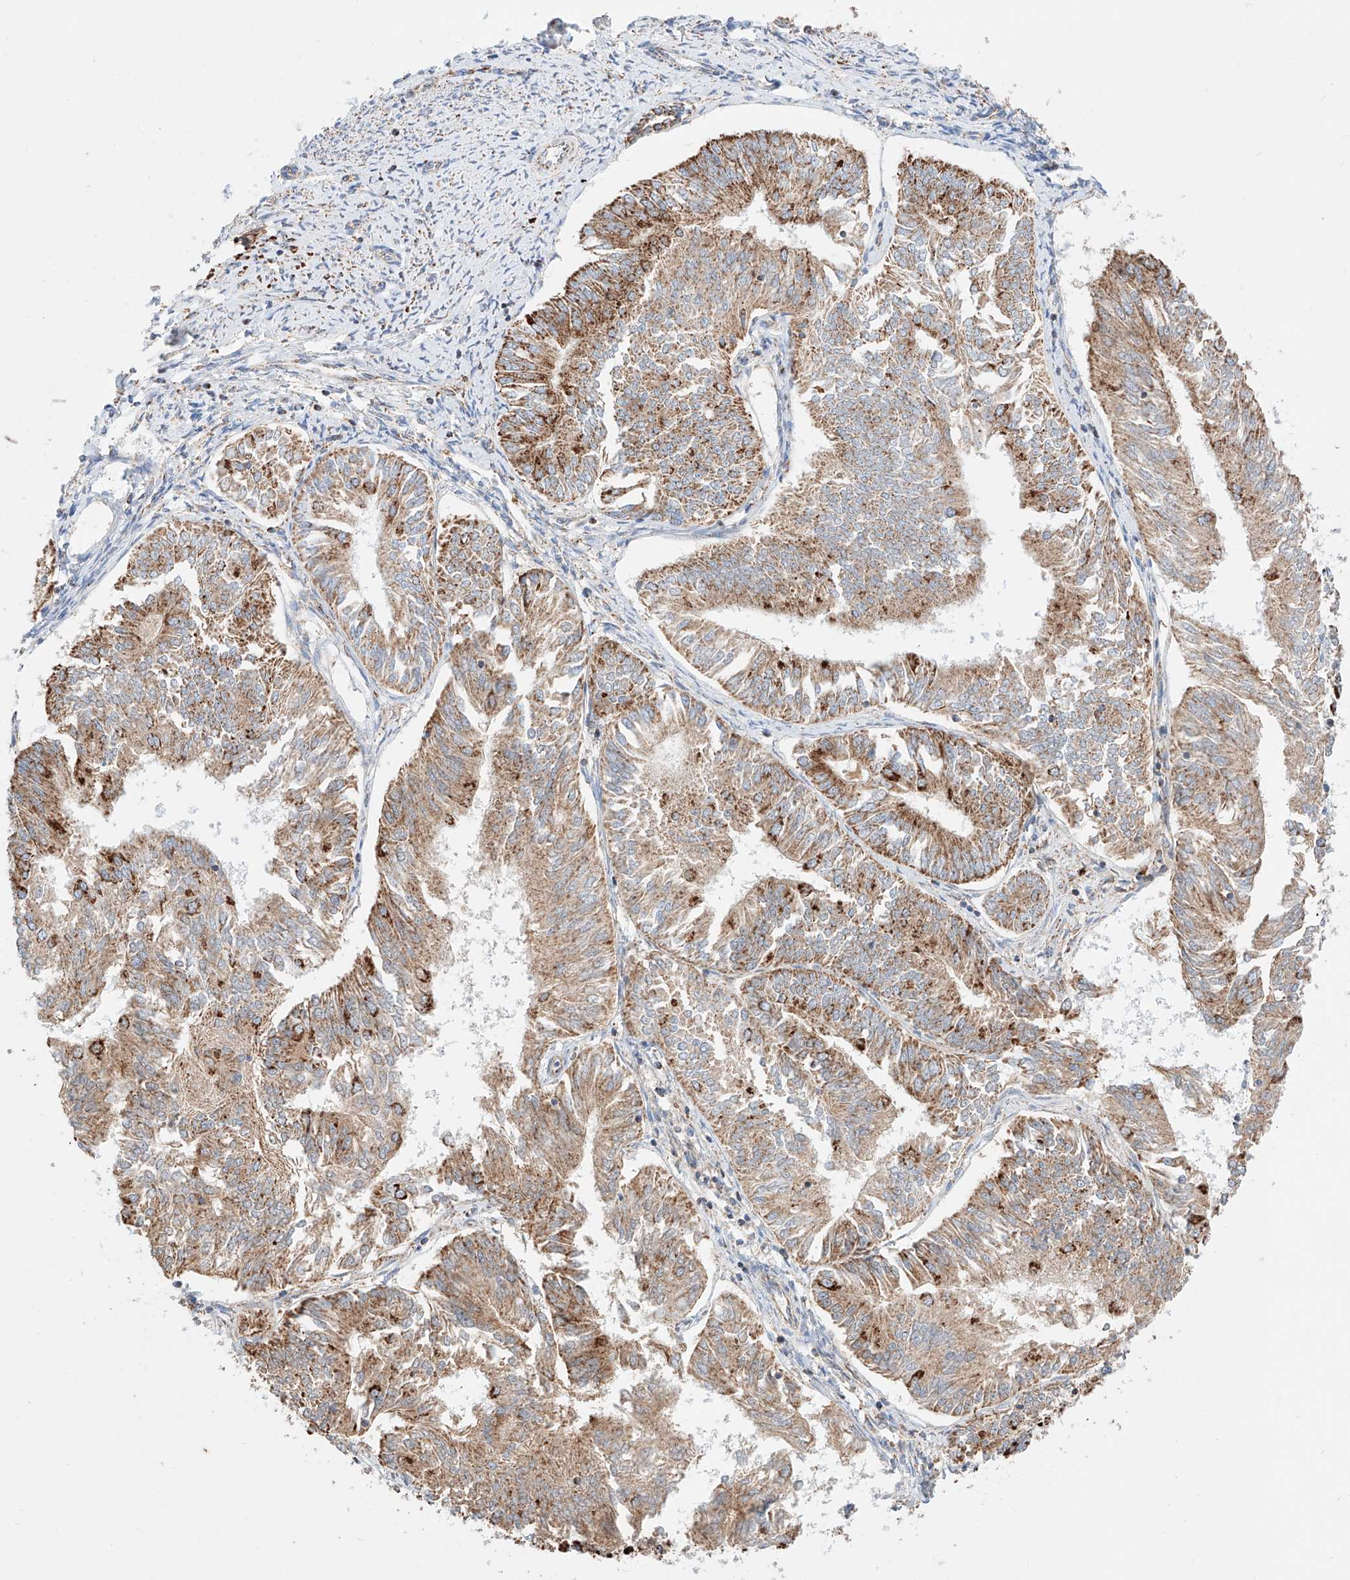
{"staining": {"intensity": "moderate", "quantity": ">75%", "location": "cytoplasmic/membranous"}, "tissue": "endometrial cancer", "cell_type": "Tumor cells", "image_type": "cancer", "snomed": [{"axis": "morphology", "description": "Adenocarcinoma, NOS"}, {"axis": "topography", "description": "Endometrium"}], "caption": "This image exhibits endometrial cancer (adenocarcinoma) stained with immunohistochemistry (IHC) to label a protein in brown. The cytoplasmic/membranous of tumor cells show moderate positivity for the protein. Nuclei are counter-stained blue.", "gene": "KTI12", "patient": {"sex": "female", "age": 58}}